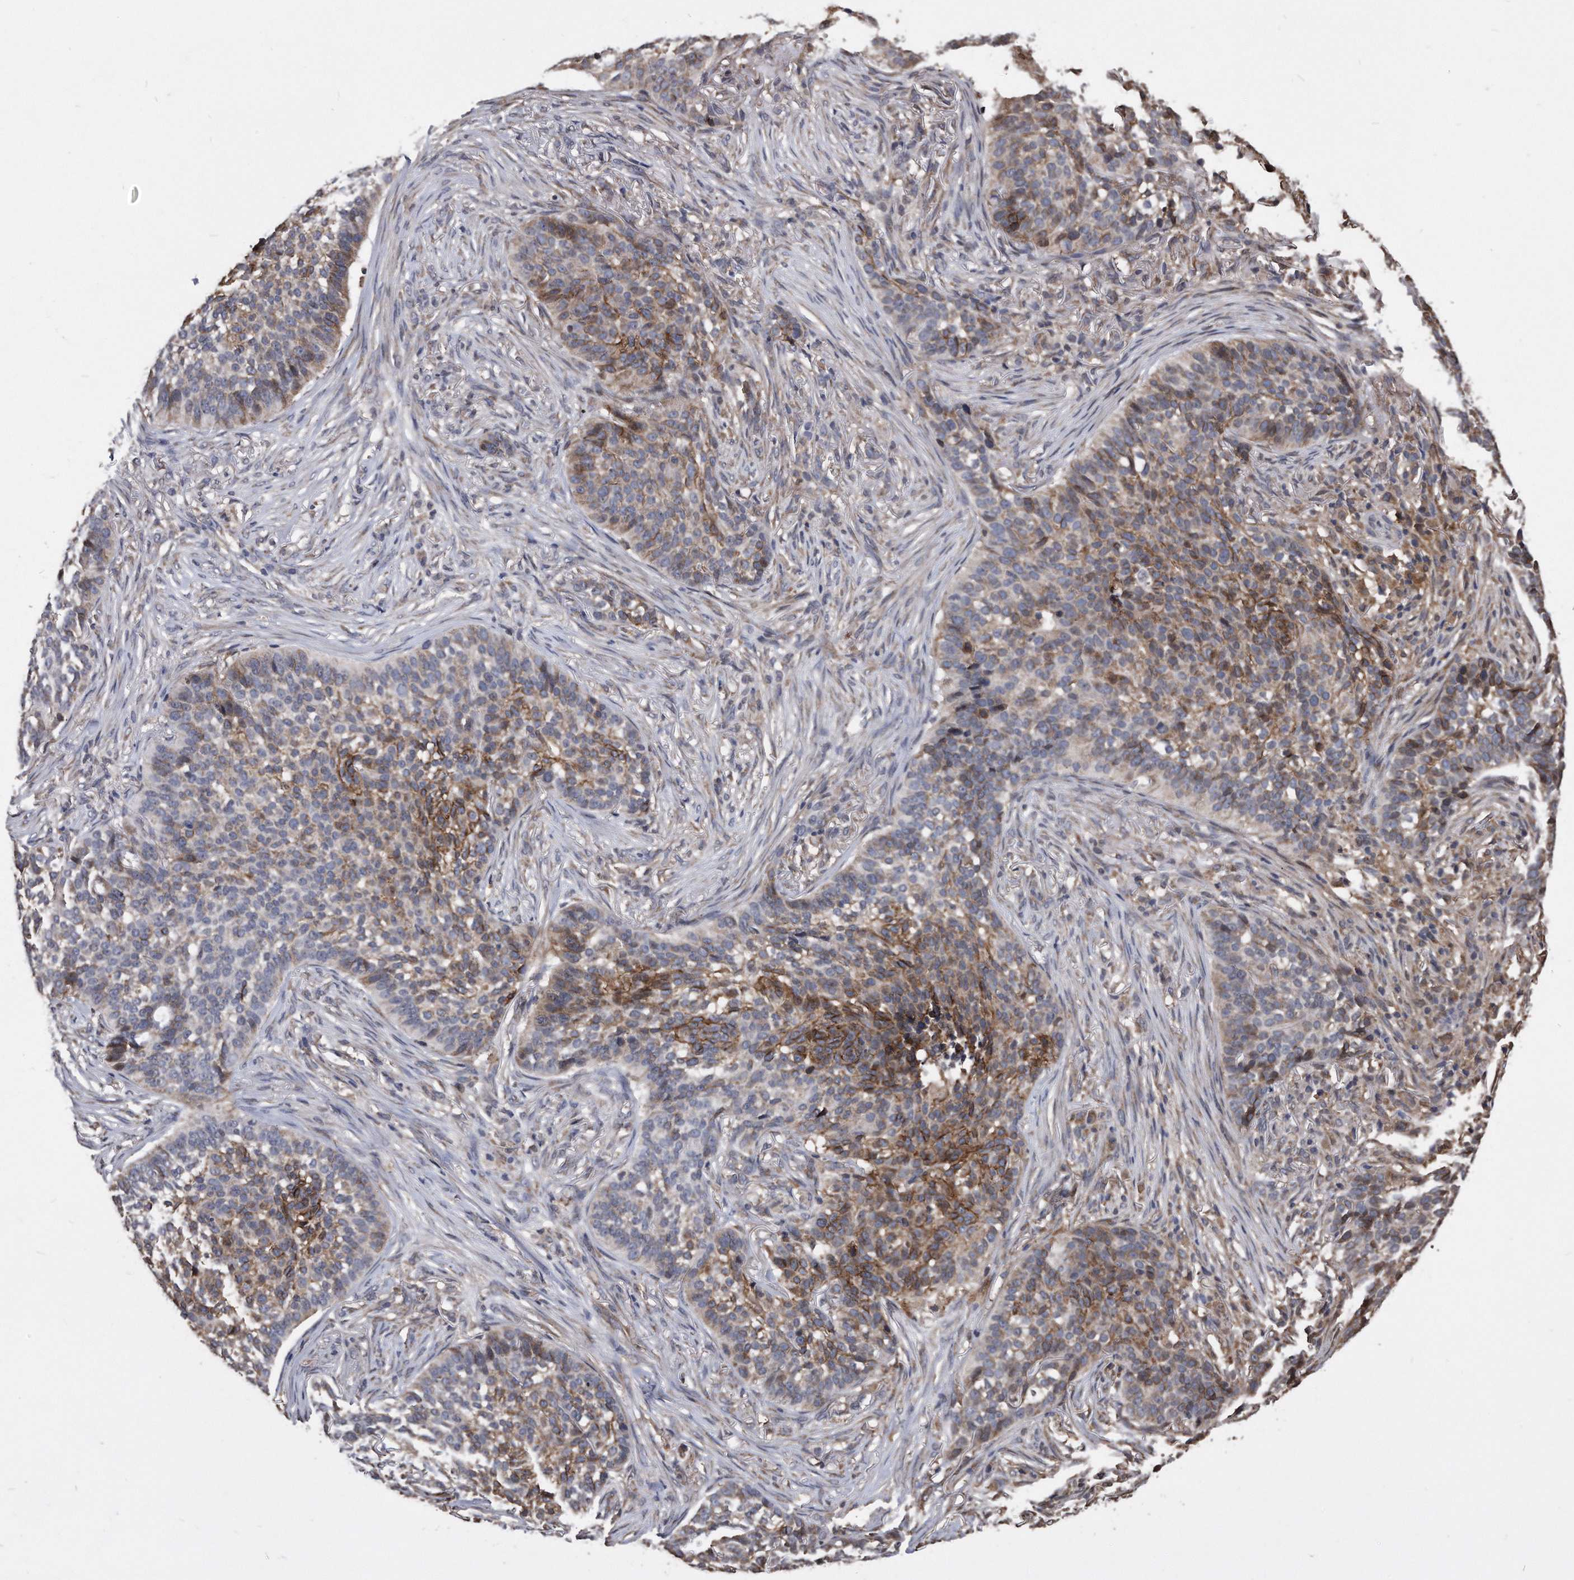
{"staining": {"intensity": "moderate", "quantity": "25%-75%", "location": "cytoplasmic/membranous"}, "tissue": "skin cancer", "cell_type": "Tumor cells", "image_type": "cancer", "snomed": [{"axis": "morphology", "description": "Basal cell carcinoma"}, {"axis": "topography", "description": "Skin"}], "caption": "Protein expression analysis of skin basal cell carcinoma displays moderate cytoplasmic/membranous positivity in about 25%-75% of tumor cells.", "gene": "IL20RA", "patient": {"sex": "male", "age": 85}}